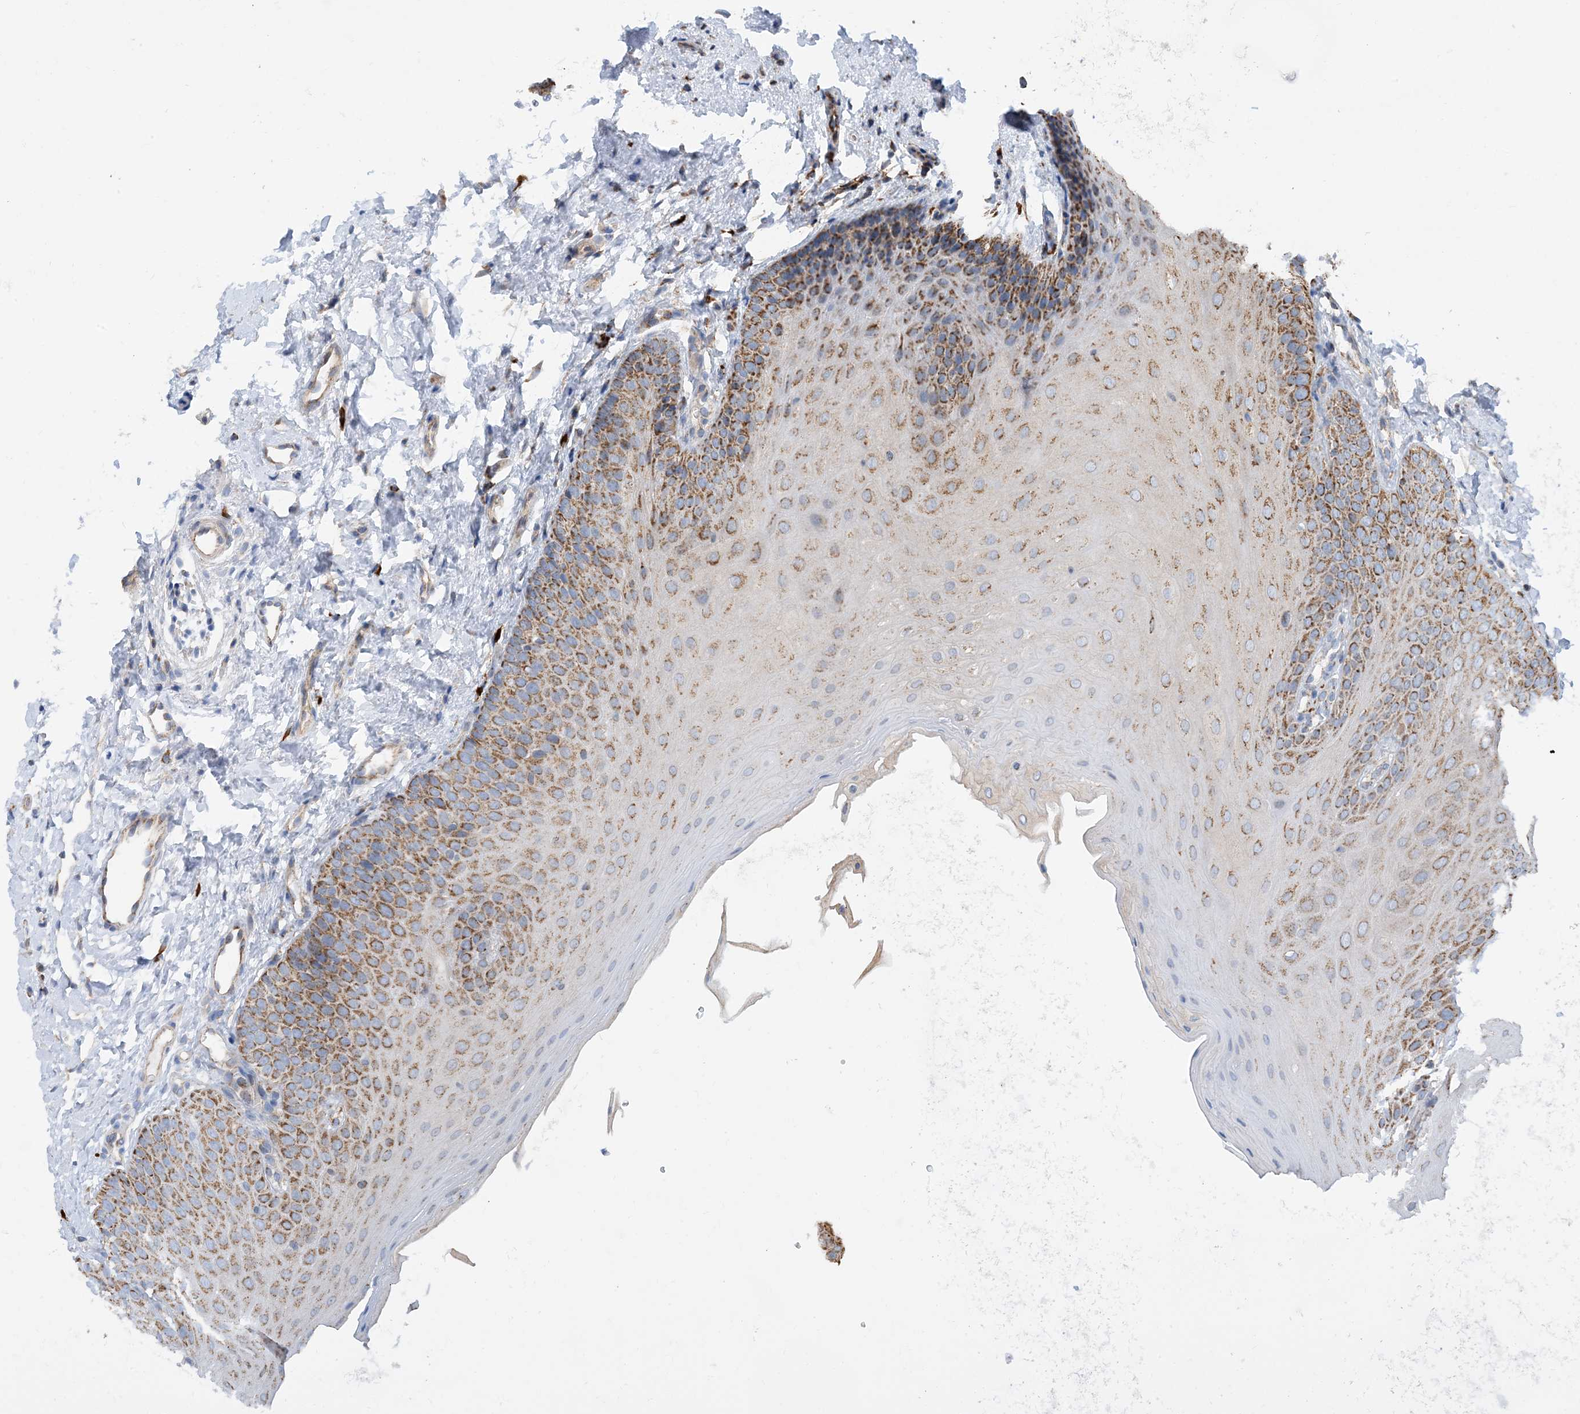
{"staining": {"intensity": "moderate", "quantity": ">75%", "location": "cytoplasmic/membranous"}, "tissue": "oral mucosa", "cell_type": "Squamous epithelial cells", "image_type": "normal", "snomed": [{"axis": "morphology", "description": "Normal tissue, NOS"}, {"axis": "topography", "description": "Oral tissue"}], "caption": "Immunohistochemistry histopathology image of benign oral mucosa: human oral mucosa stained using immunohistochemistry shows medium levels of moderate protein expression localized specifically in the cytoplasmic/membranous of squamous epithelial cells, appearing as a cytoplasmic/membranous brown color.", "gene": "PCDHGA1", "patient": {"sex": "female", "age": 68}}